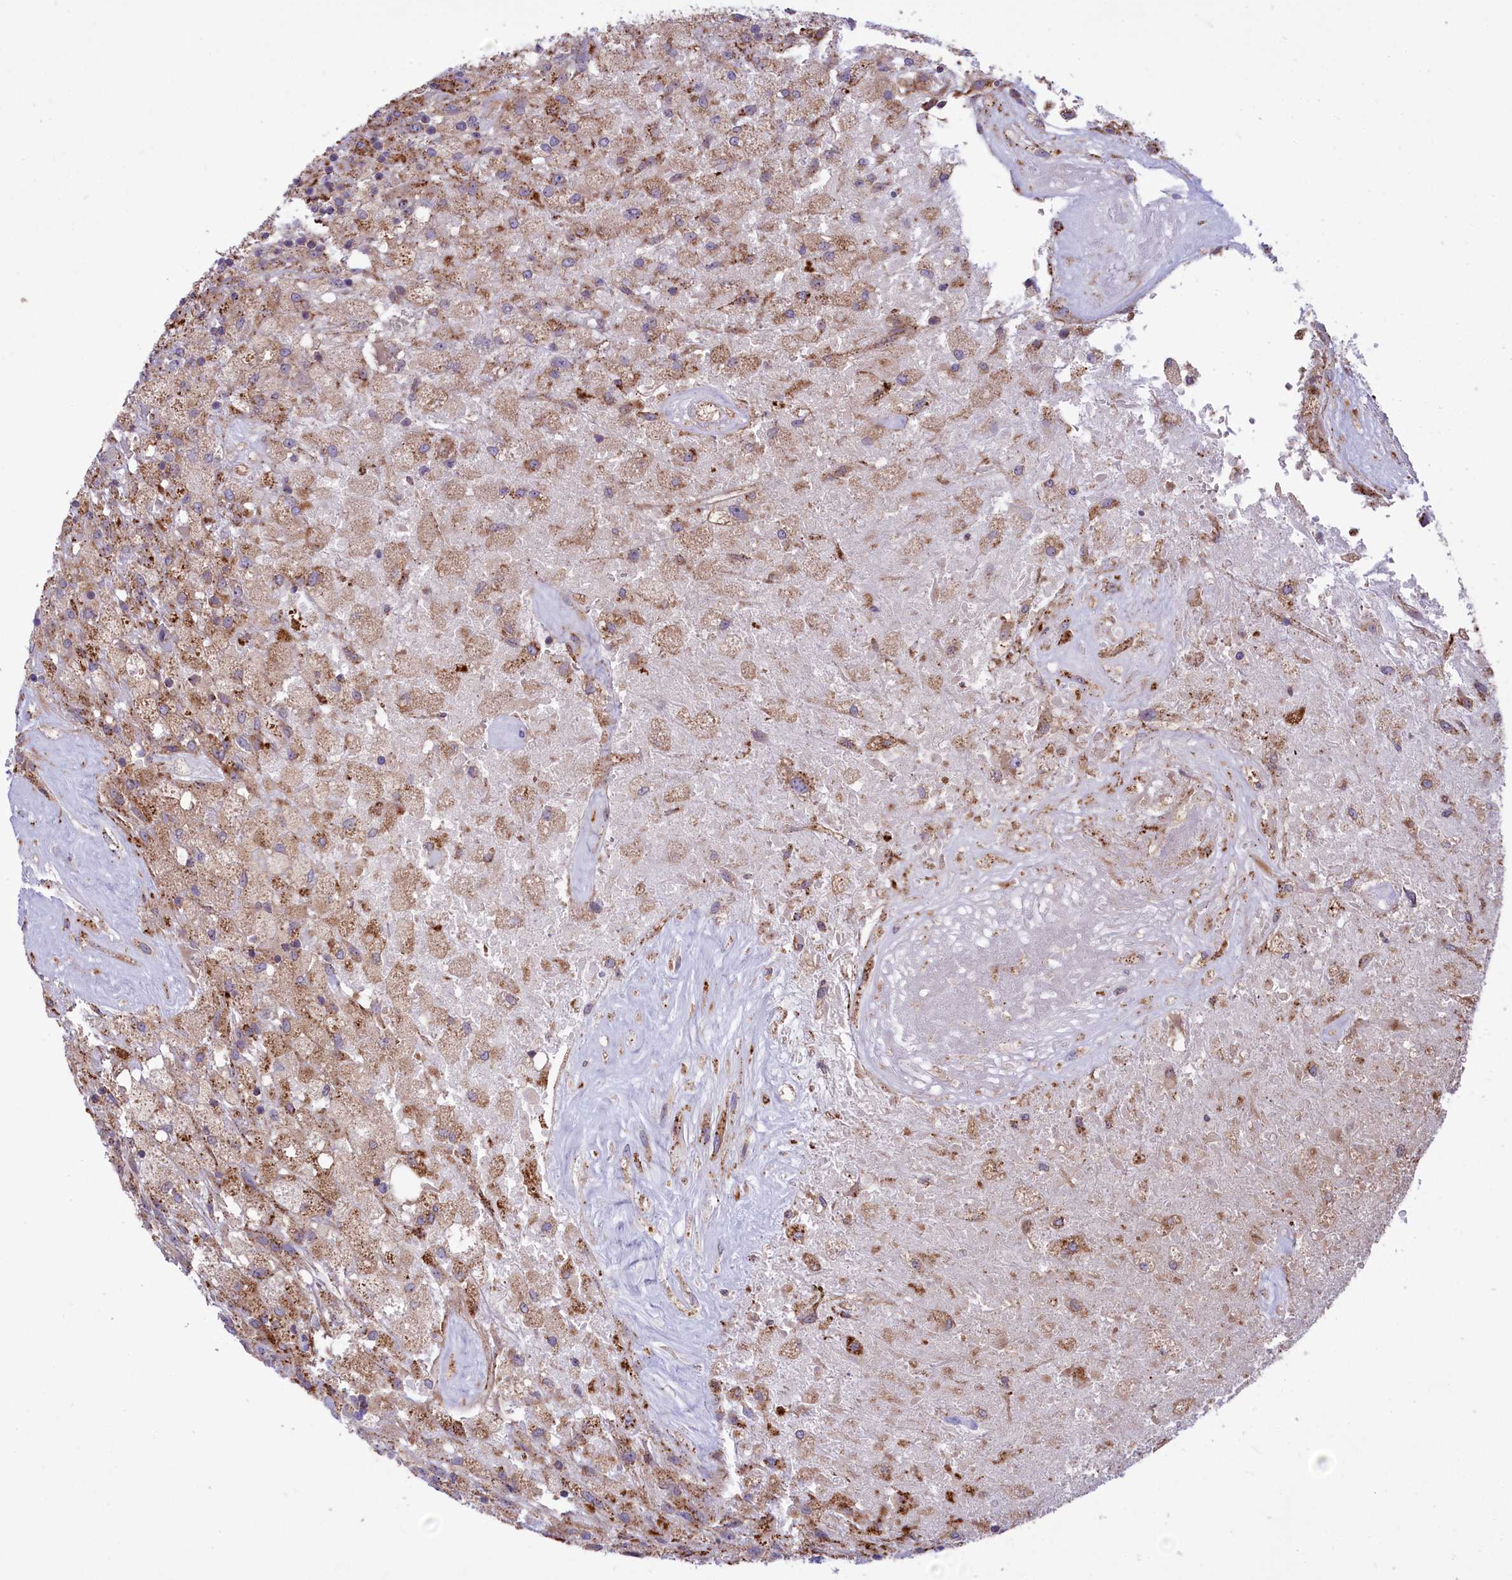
{"staining": {"intensity": "moderate", "quantity": "<25%", "location": "cytoplasmic/membranous"}, "tissue": "glioma", "cell_type": "Tumor cells", "image_type": "cancer", "snomed": [{"axis": "morphology", "description": "Glioma, malignant, High grade"}, {"axis": "topography", "description": "Brain"}], "caption": "IHC of high-grade glioma (malignant) displays low levels of moderate cytoplasmic/membranous positivity in about <25% of tumor cells.", "gene": "MAN2B1", "patient": {"sex": "male", "age": 56}}